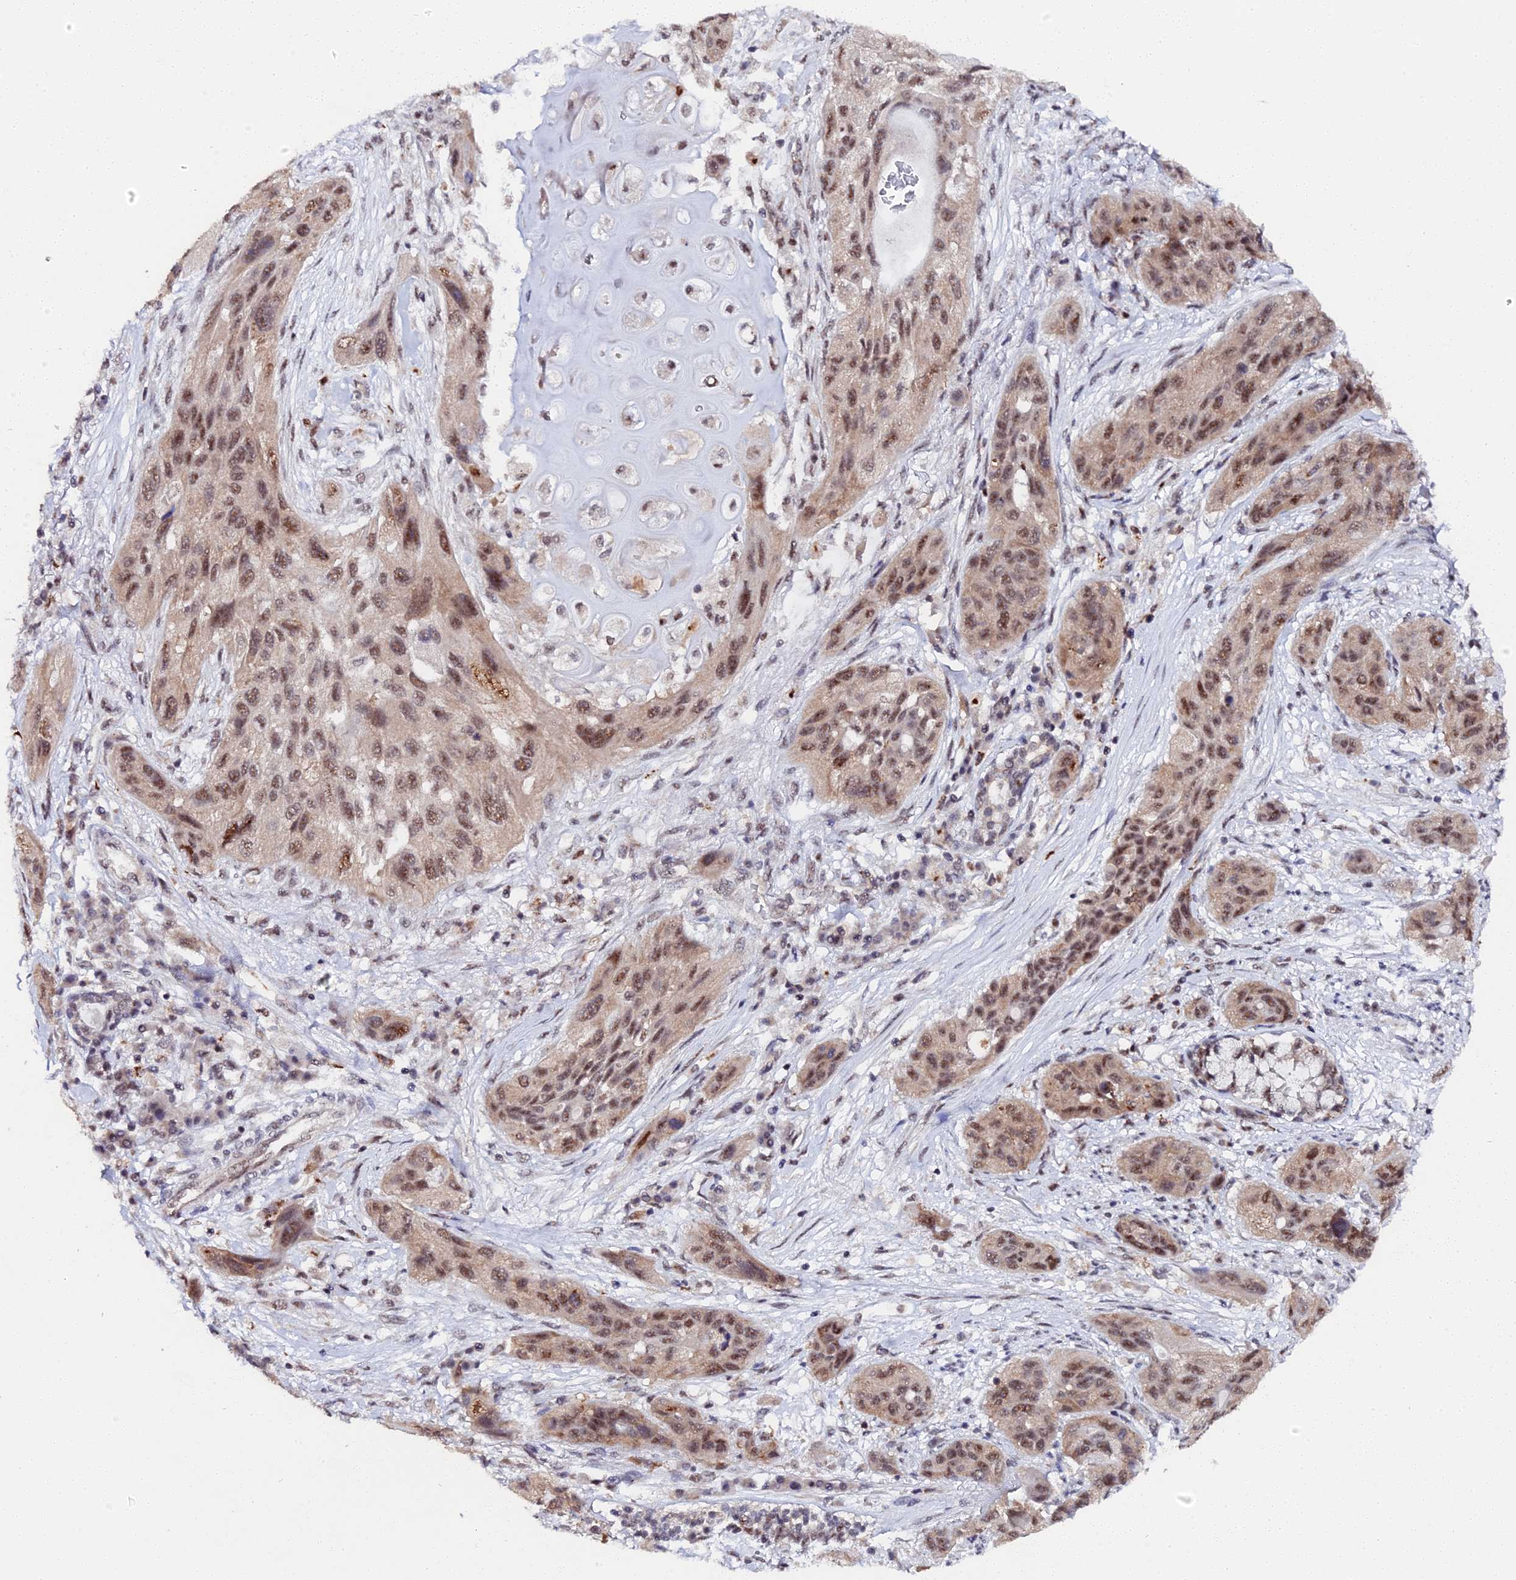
{"staining": {"intensity": "moderate", "quantity": ">75%", "location": "nuclear"}, "tissue": "lung cancer", "cell_type": "Tumor cells", "image_type": "cancer", "snomed": [{"axis": "morphology", "description": "Squamous cell carcinoma, NOS"}, {"axis": "topography", "description": "Lung"}], "caption": "Immunohistochemistry photomicrograph of lung cancer (squamous cell carcinoma) stained for a protein (brown), which demonstrates medium levels of moderate nuclear staining in approximately >75% of tumor cells.", "gene": "MAGOHB", "patient": {"sex": "female", "age": 70}}